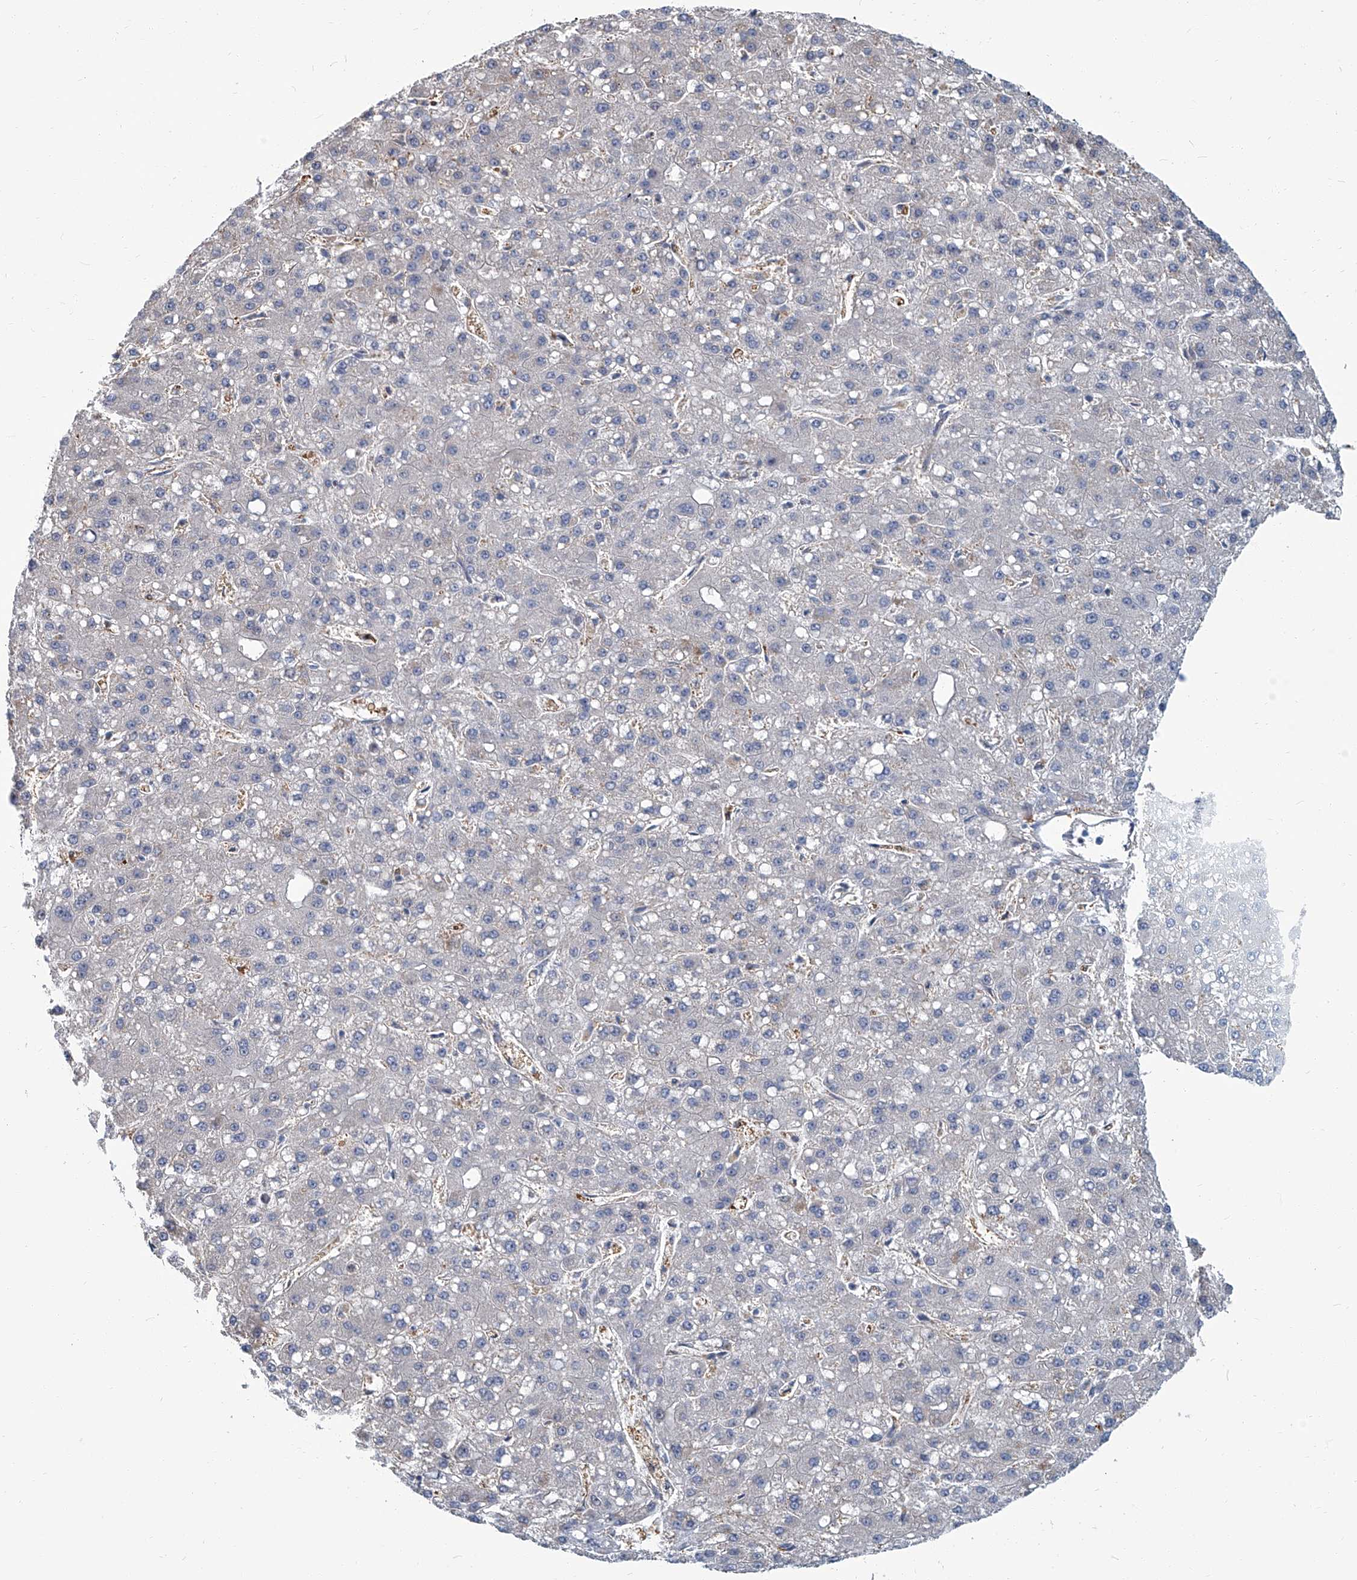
{"staining": {"intensity": "negative", "quantity": "none", "location": "none"}, "tissue": "liver cancer", "cell_type": "Tumor cells", "image_type": "cancer", "snomed": [{"axis": "morphology", "description": "Carcinoma, Hepatocellular, NOS"}, {"axis": "topography", "description": "Liver"}], "caption": "The photomicrograph displays no staining of tumor cells in liver cancer. (Immunohistochemistry, brightfield microscopy, high magnification).", "gene": "PFKL", "patient": {"sex": "male", "age": 67}}